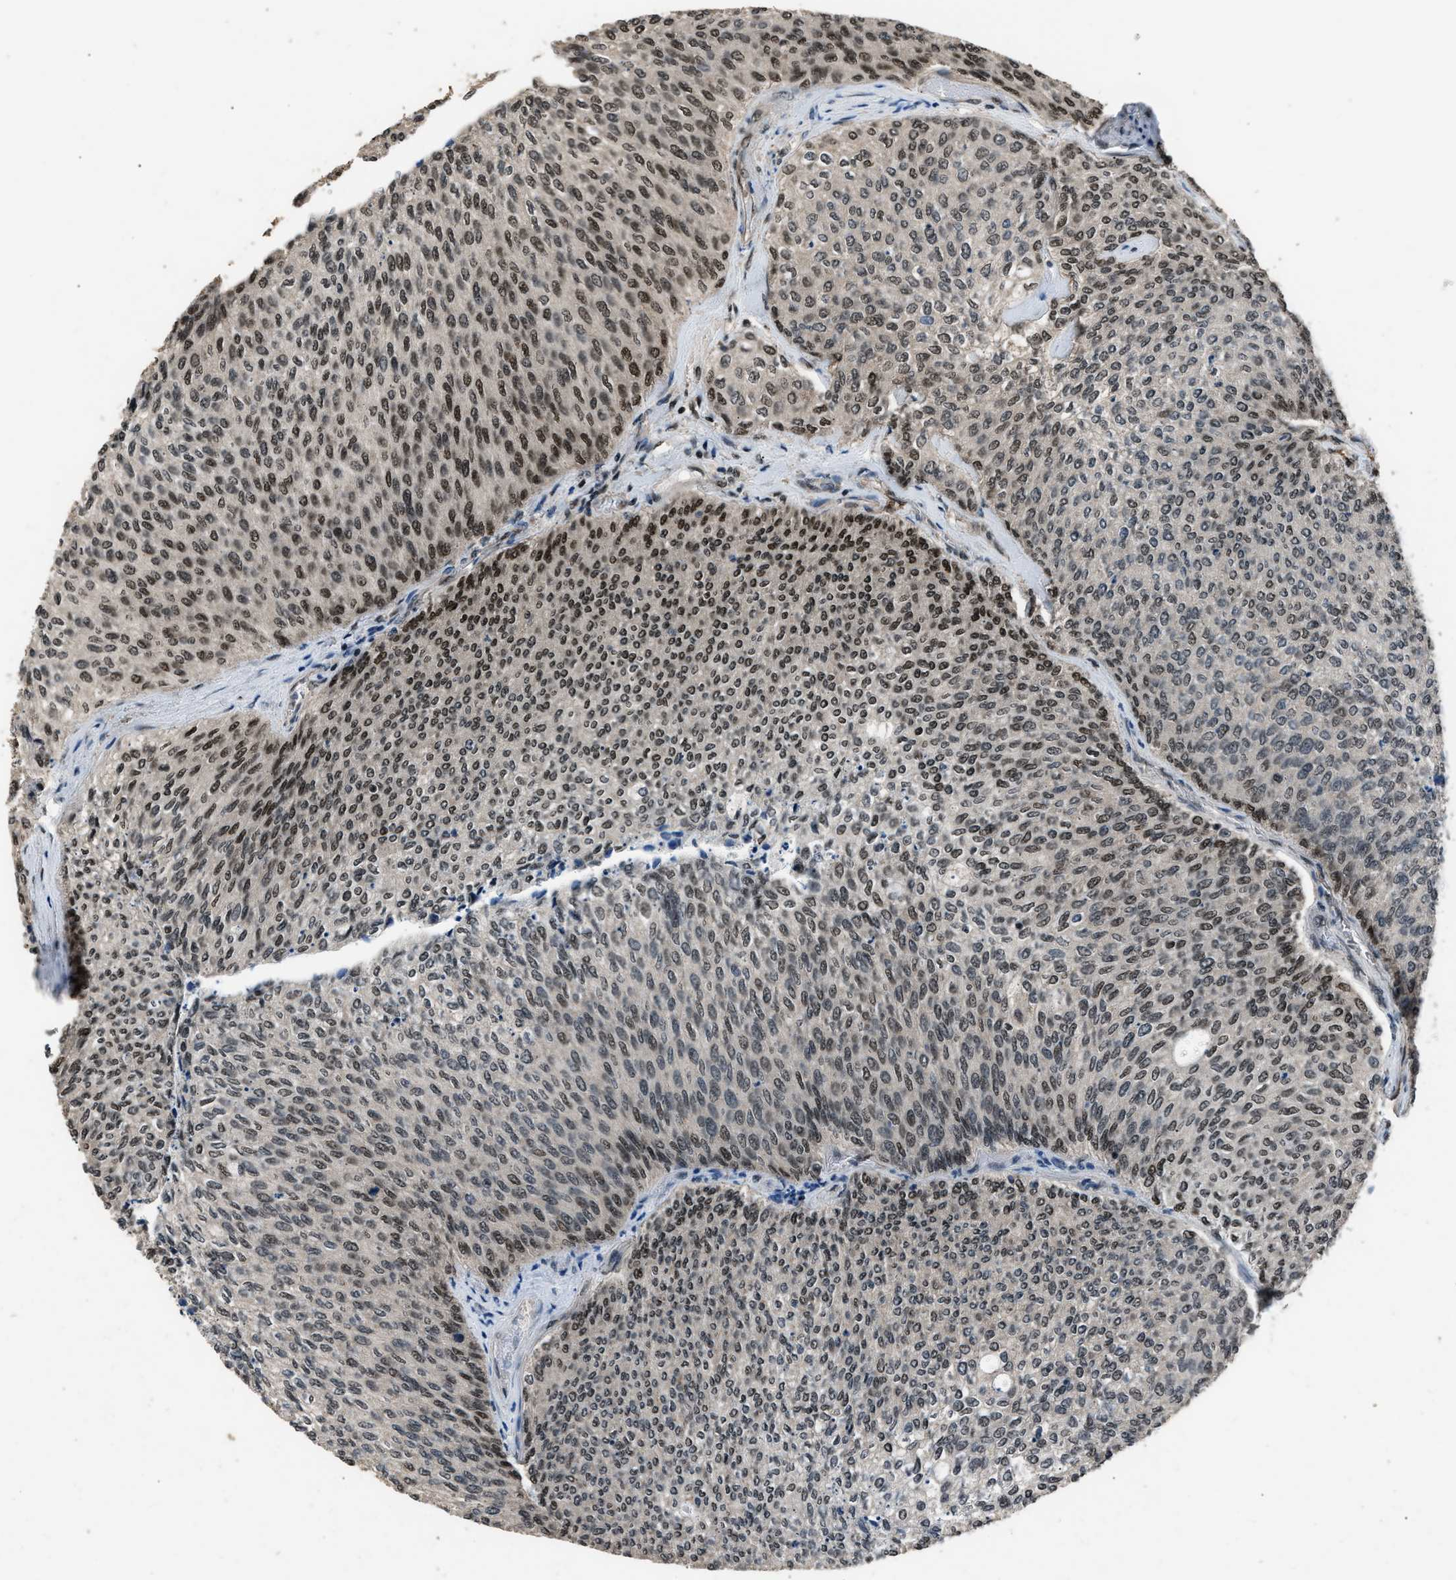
{"staining": {"intensity": "moderate", "quantity": ">75%", "location": "nuclear"}, "tissue": "urothelial cancer", "cell_type": "Tumor cells", "image_type": "cancer", "snomed": [{"axis": "morphology", "description": "Urothelial carcinoma, Low grade"}, {"axis": "topography", "description": "Urinary bladder"}], "caption": "Immunohistochemical staining of human urothelial carcinoma (low-grade) displays medium levels of moderate nuclear protein expression in about >75% of tumor cells. The protein is stained brown, and the nuclei are stained in blue (DAB IHC with brightfield microscopy, high magnification).", "gene": "DFFA", "patient": {"sex": "female", "age": 79}}